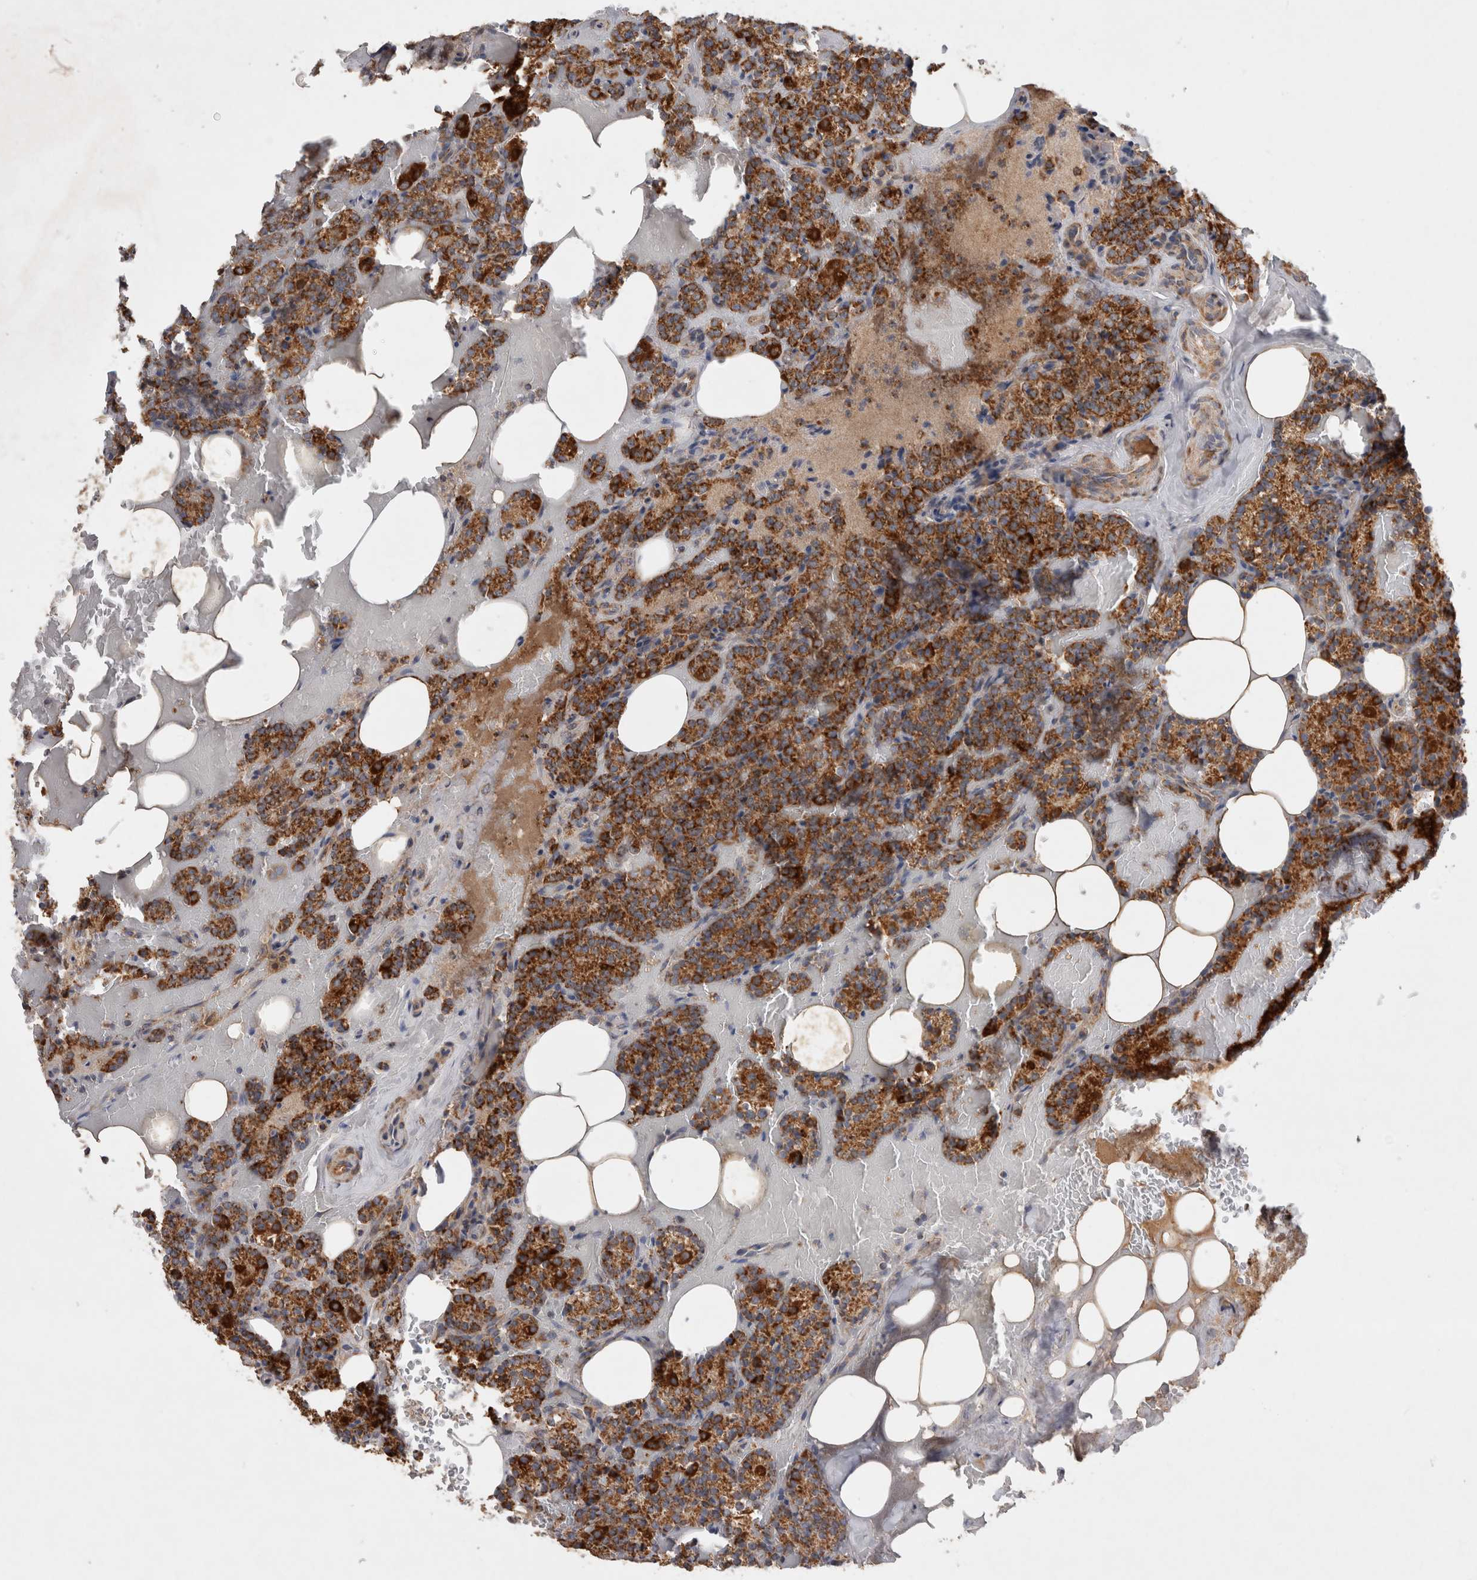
{"staining": {"intensity": "strong", "quantity": ">75%", "location": "cytoplasmic/membranous"}, "tissue": "parathyroid gland", "cell_type": "Glandular cells", "image_type": "normal", "snomed": [{"axis": "morphology", "description": "Normal tissue, NOS"}, {"axis": "topography", "description": "Parathyroid gland"}], "caption": "Immunohistochemical staining of normal parathyroid gland shows high levels of strong cytoplasmic/membranous staining in approximately >75% of glandular cells. The staining was performed using DAB, with brown indicating positive protein expression. Nuclei are stained blue with hematoxylin.", "gene": "MRPS28", "patient": {"sex": "female", "age": 78}}